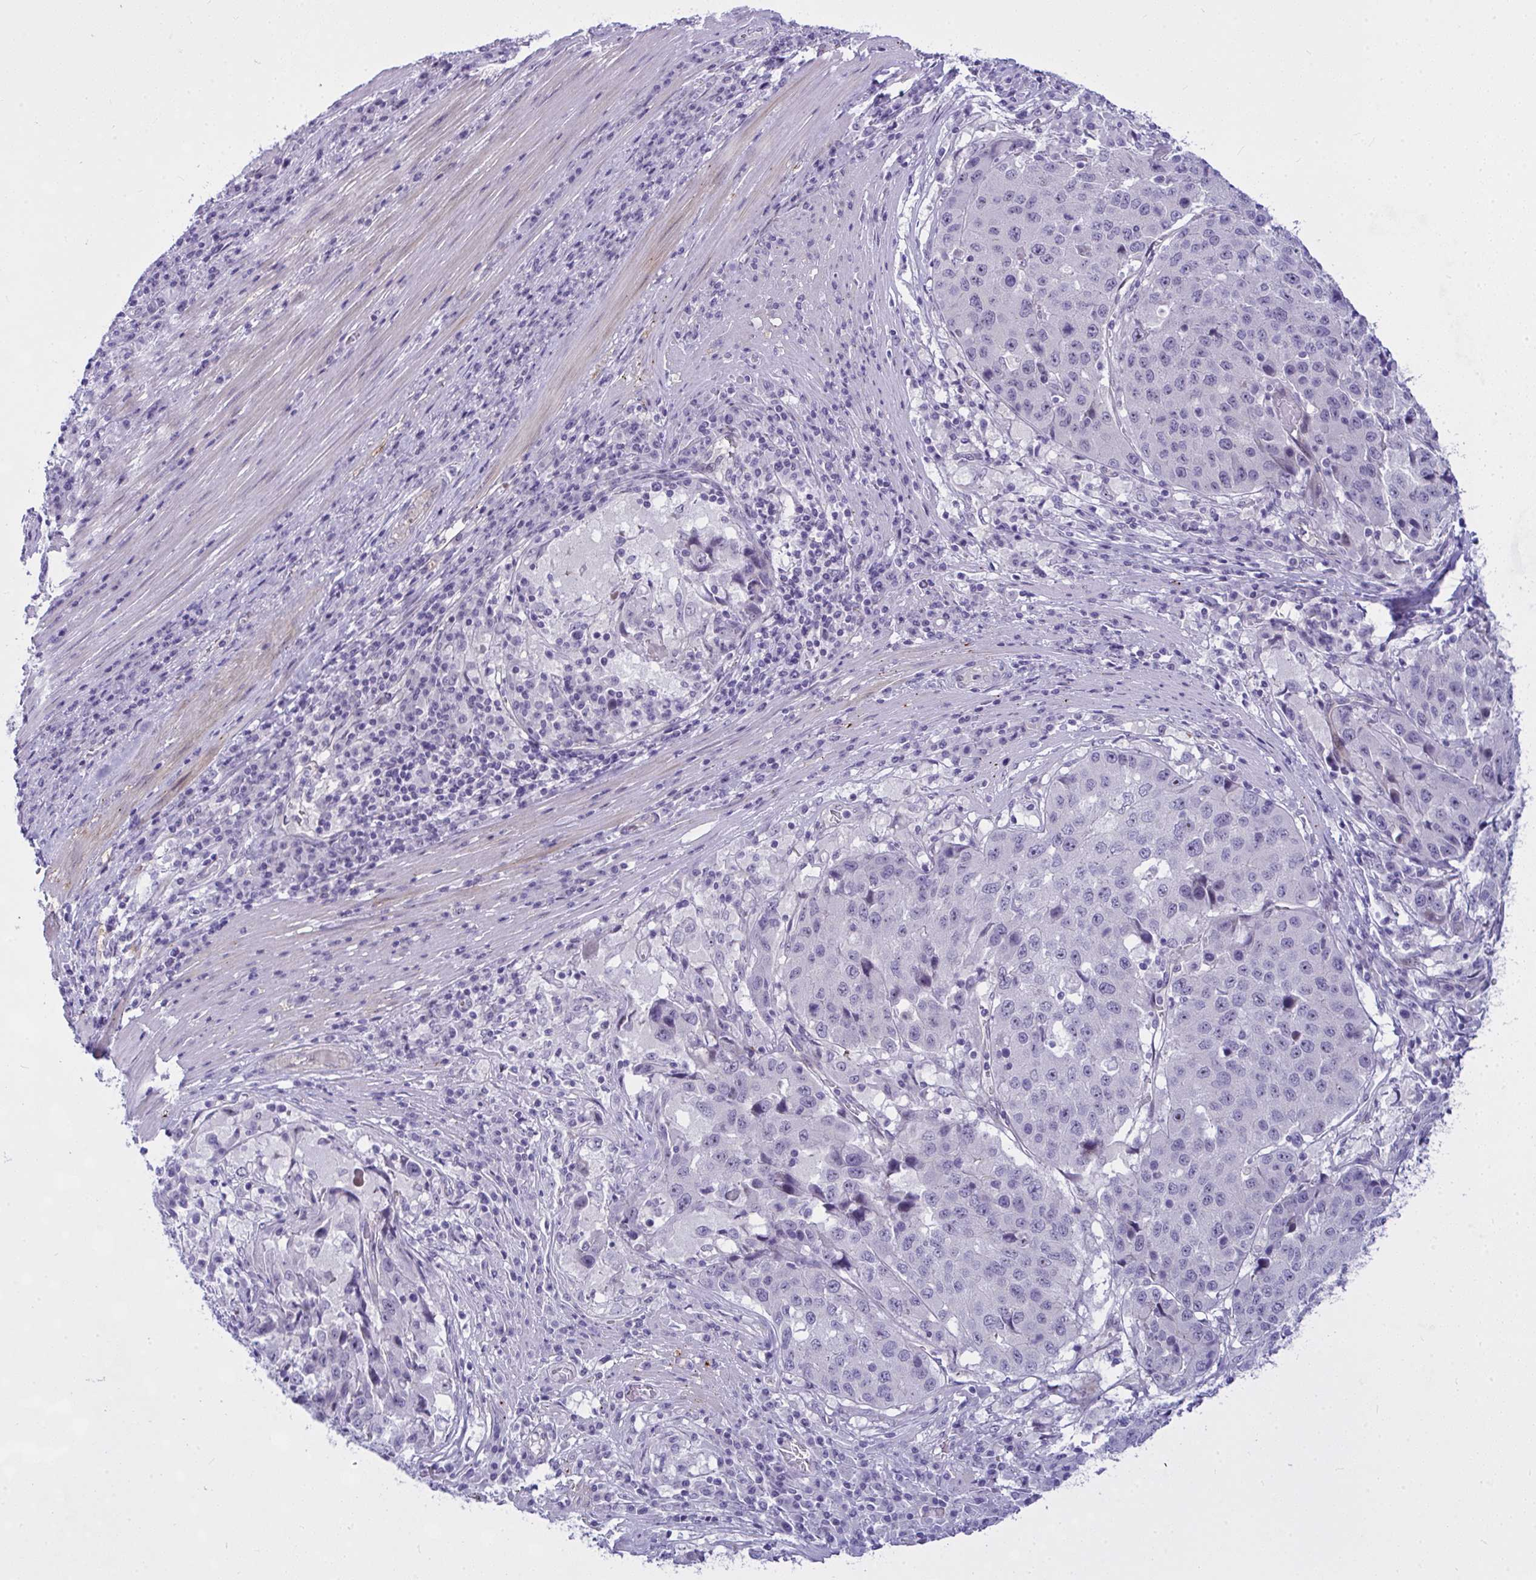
{"staining": {"intensity": "negative", "quantity": "none", "location": "none"}, "tissue": "stomach cancer", "cell_type": "Tumor cells", "image_type": "cancer", "snomed": [{"axis": "morphology", "description": "Adenocarcinoma, NOS"}, {"axis": "topography", "description": "Stomach"}], "caption": "High magnification brightfield microscopy of stomach cancer stained with DAB (3,3'-diaminobenzidine) (brown) and counterstained with hematoxylin (blue): tumor cells show no significant expression. (DAB immunohistochemistry, high magnification).", "gene": "NFXL1", "patient": {"sex": "male", "age": 71}}